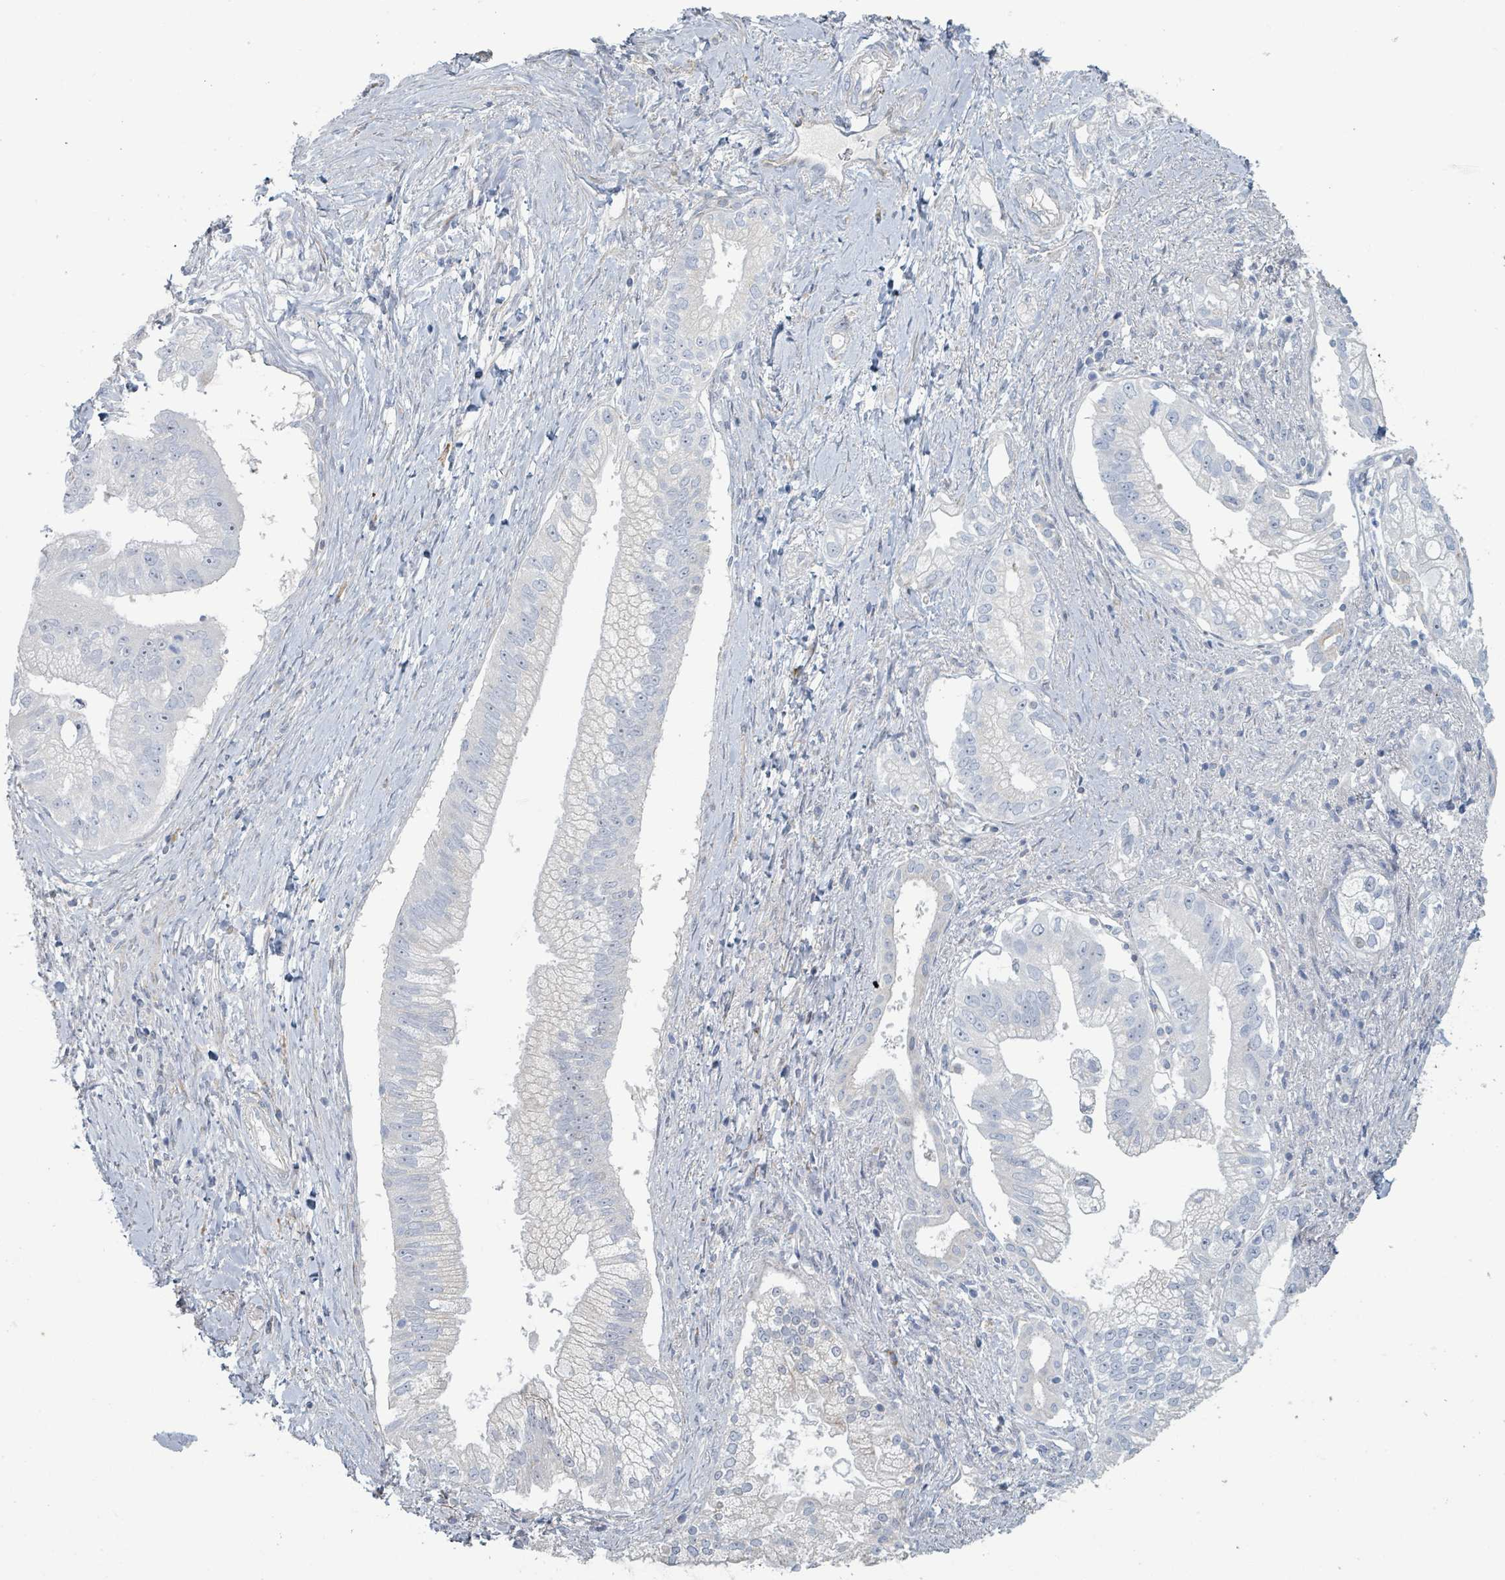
{"staining": {"intensity": "negative", "quantity": "none", "location": "none"}, "tissue": "pancreatic cancer", "cell_type": "Tumor cells", "image_type": "cancer", "snomed": [{"axis": "morphology", "description": "Adenocarcinoma, NOS"}, {"axis": "topography", "description": "Pancreas"}], "caption": "Human pancreatic cancer (adenocarcinoma) stained for a protein using IHC demonstrates no expression in tumor cells.", "gene": "RAB33B", "patient": {"sex": "male", "age": 70}}